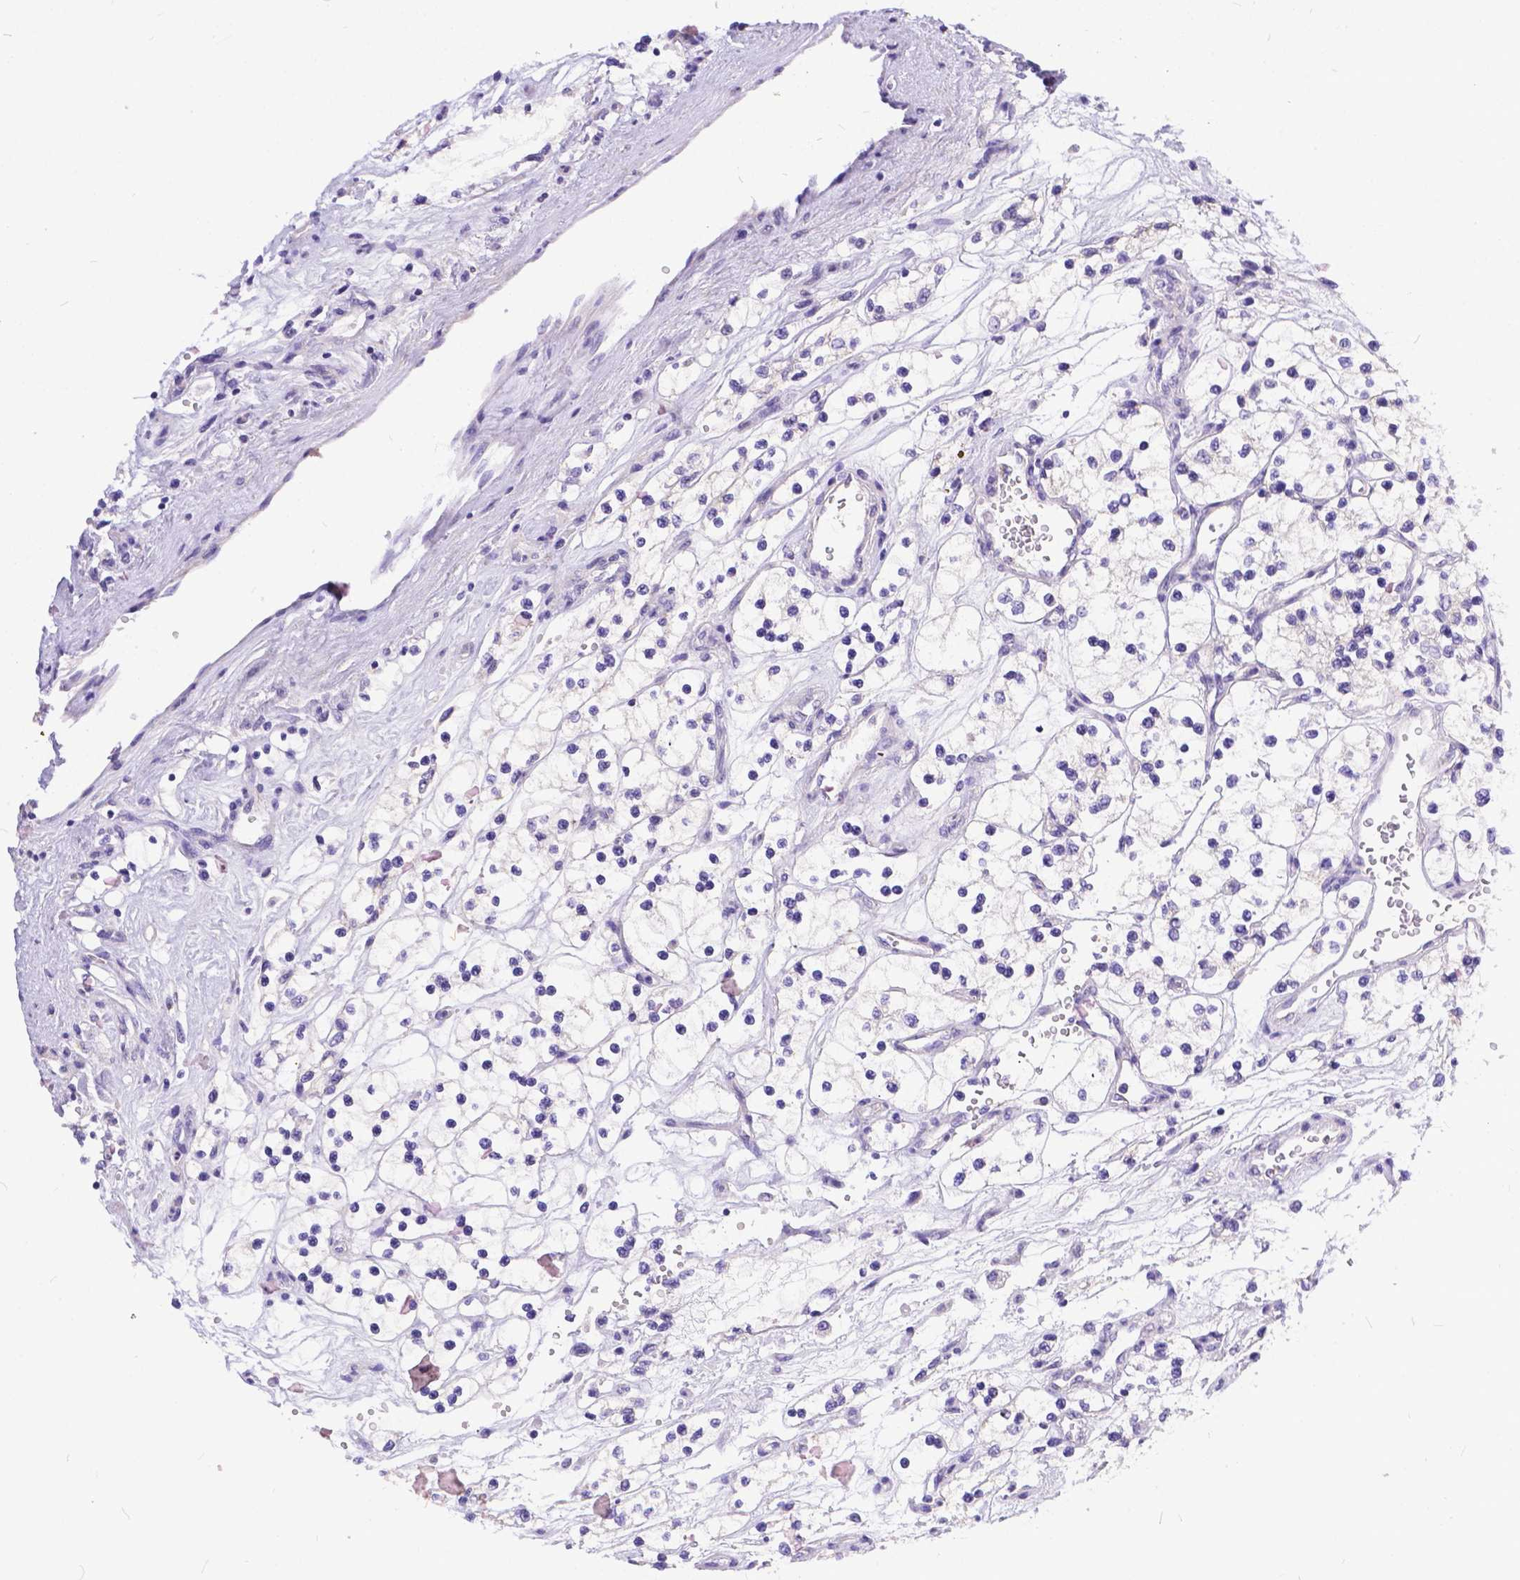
{"staining": {"intensity": "negative", "quantity": "none", "location": "none"}, "tissue": "renal cancer", "cell_type": "Tumor cells", "image_type": "cancer", "snomed": [{"axis": "morphology", "description": "Adenocarcinoma, NOS"}, {"axis": "topography", "description": "Kidney"}], "caption": "An immunohistochemistry (IHC) photomicrograph of renal cancer is shown. There is no staining in tumor cells of renal cancer.", "gene": "DLEC1", "patient": {"sex": "female", "age": 69}}